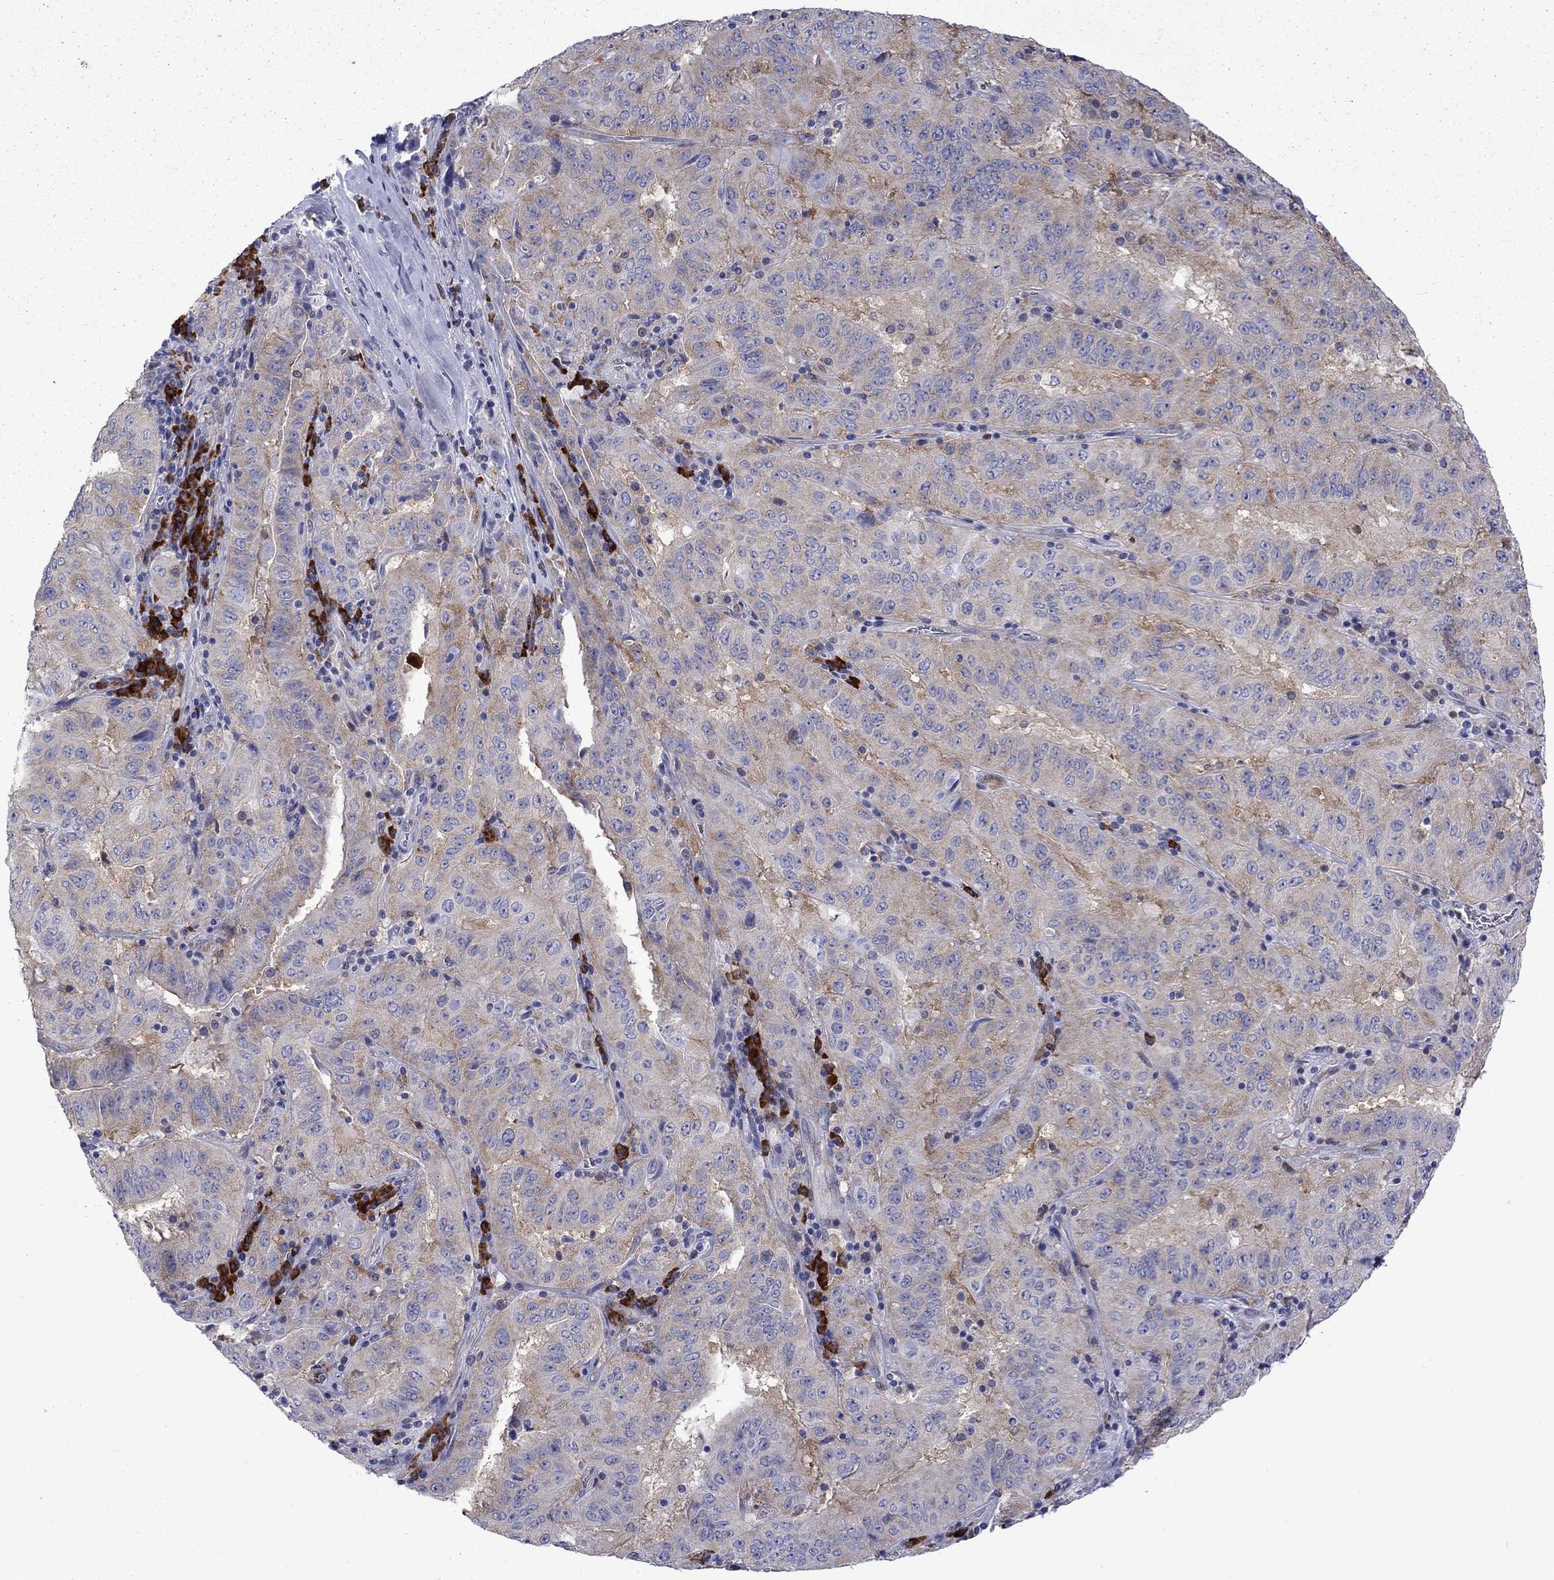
{"staining": {"intensity": "moderate", "quantity": "<25%", "location": "cytoplasmic/membranous"}, "tissue": "pancreatic cancer", "cell_type": "Tumor cells", "image_type": "cancer", "snomed": [{"axis": "morphology", "description": "Adenocarcinoma, NOS"}, {"axis": "topography", "description": "Pancreas"}], "caption": "A brown stain labels moderate cytoplasmic/membranous expression of a protein in pancreatic cancer (adenocarcinoma) tumor cells.", "gene": "PABPC4", "patient": {"sex": "male", "age": 63}}